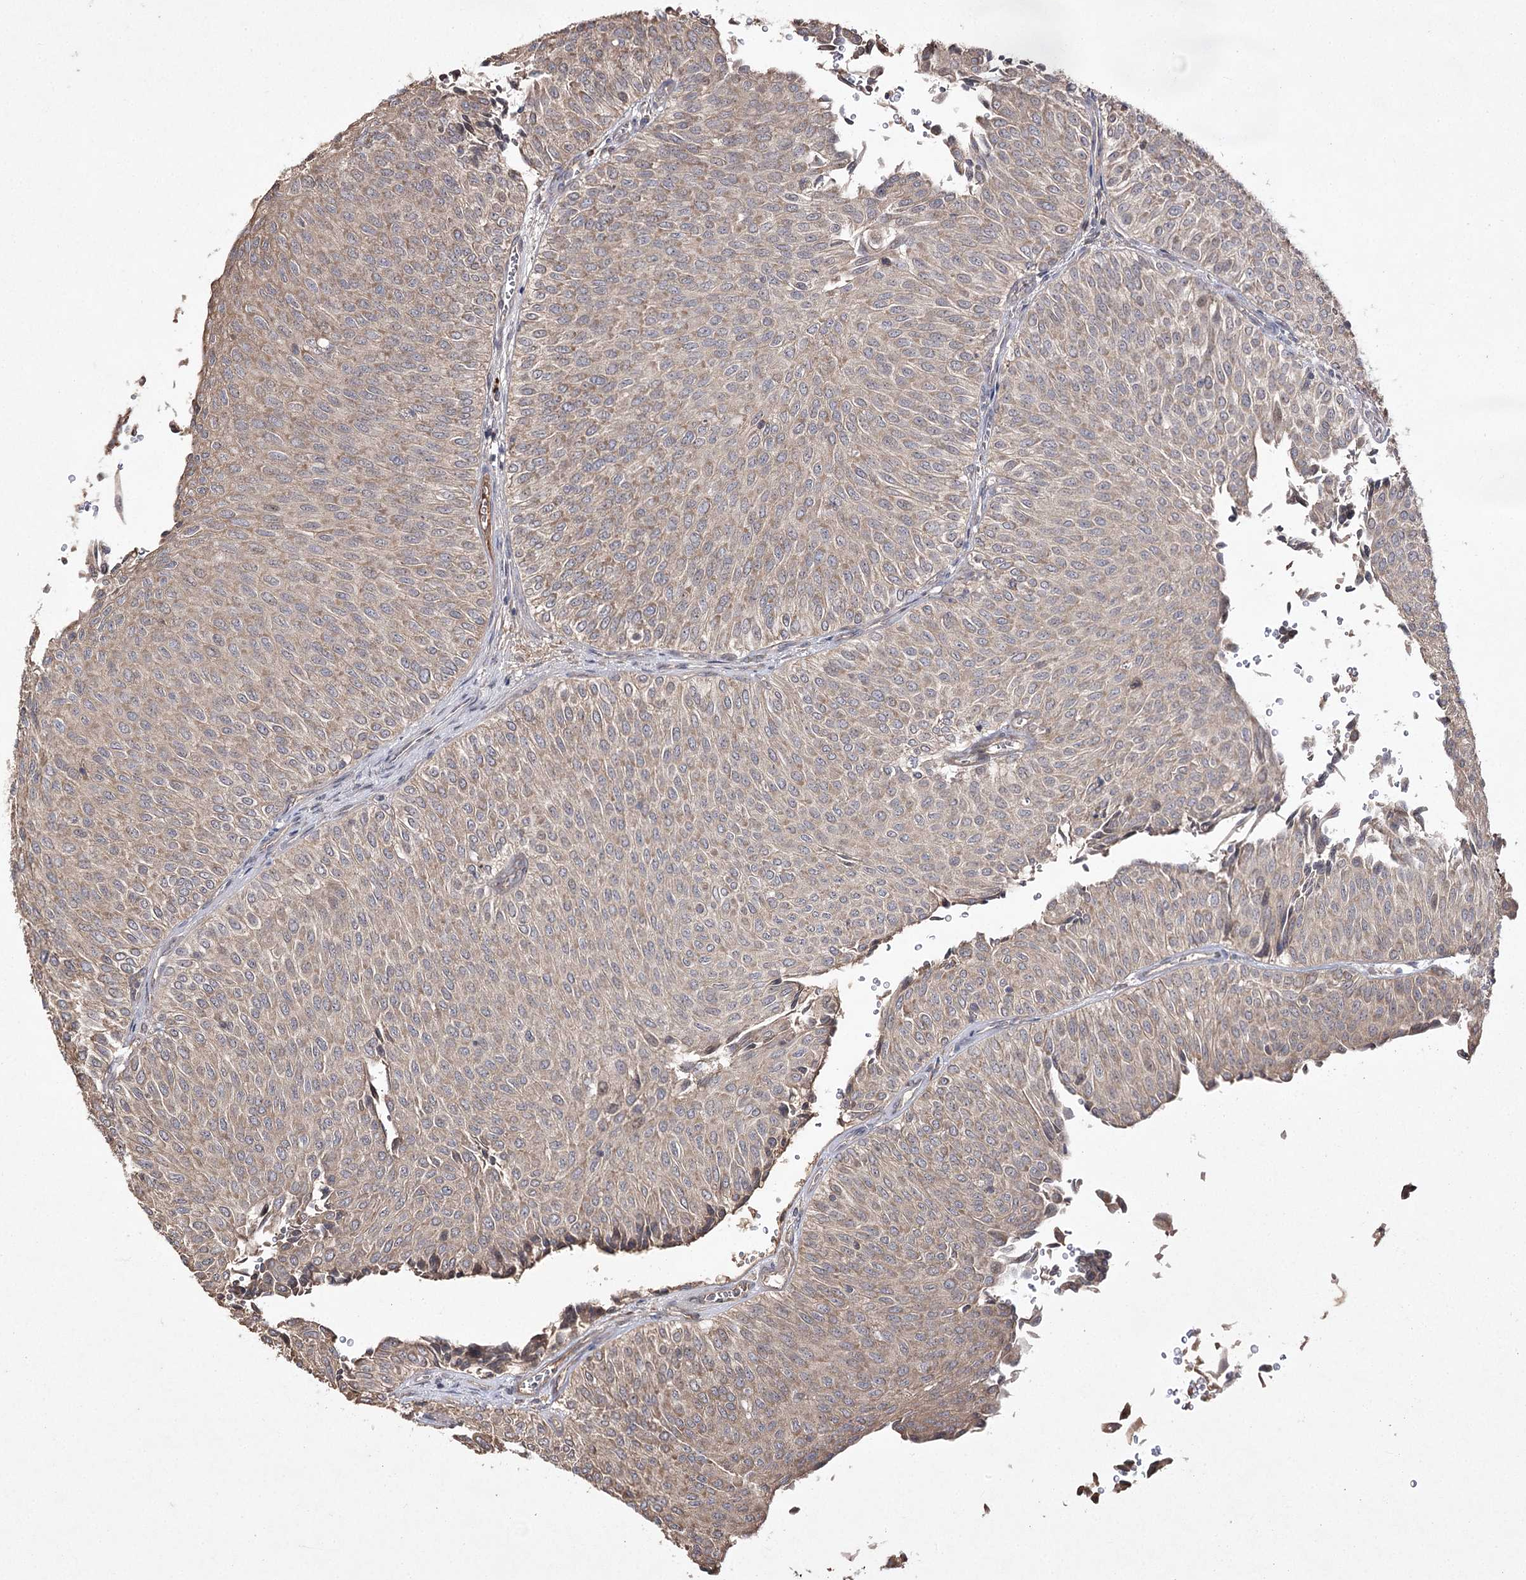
{"staining": {"intensity": "weak", "quantity": ">75%", "location": "cytoplasmic/membranous"}, "tissue": "urothelial cancer", "cell_type": "Tumor cells", "image_type": "cancer", "snomed": [{"axis": "morphology", "description": "Urothelial carcinoma, Low grade"}, {"axis": "topography", "description": "Urinary bladder"}], "caption": "Low-grade urothelial carcinoma stained for a protein exhibits weak cytoplasmic/membranous positivity in tumor cells.", "gene": "FANCL", "patient": {"sex": "male", "age": 78}}